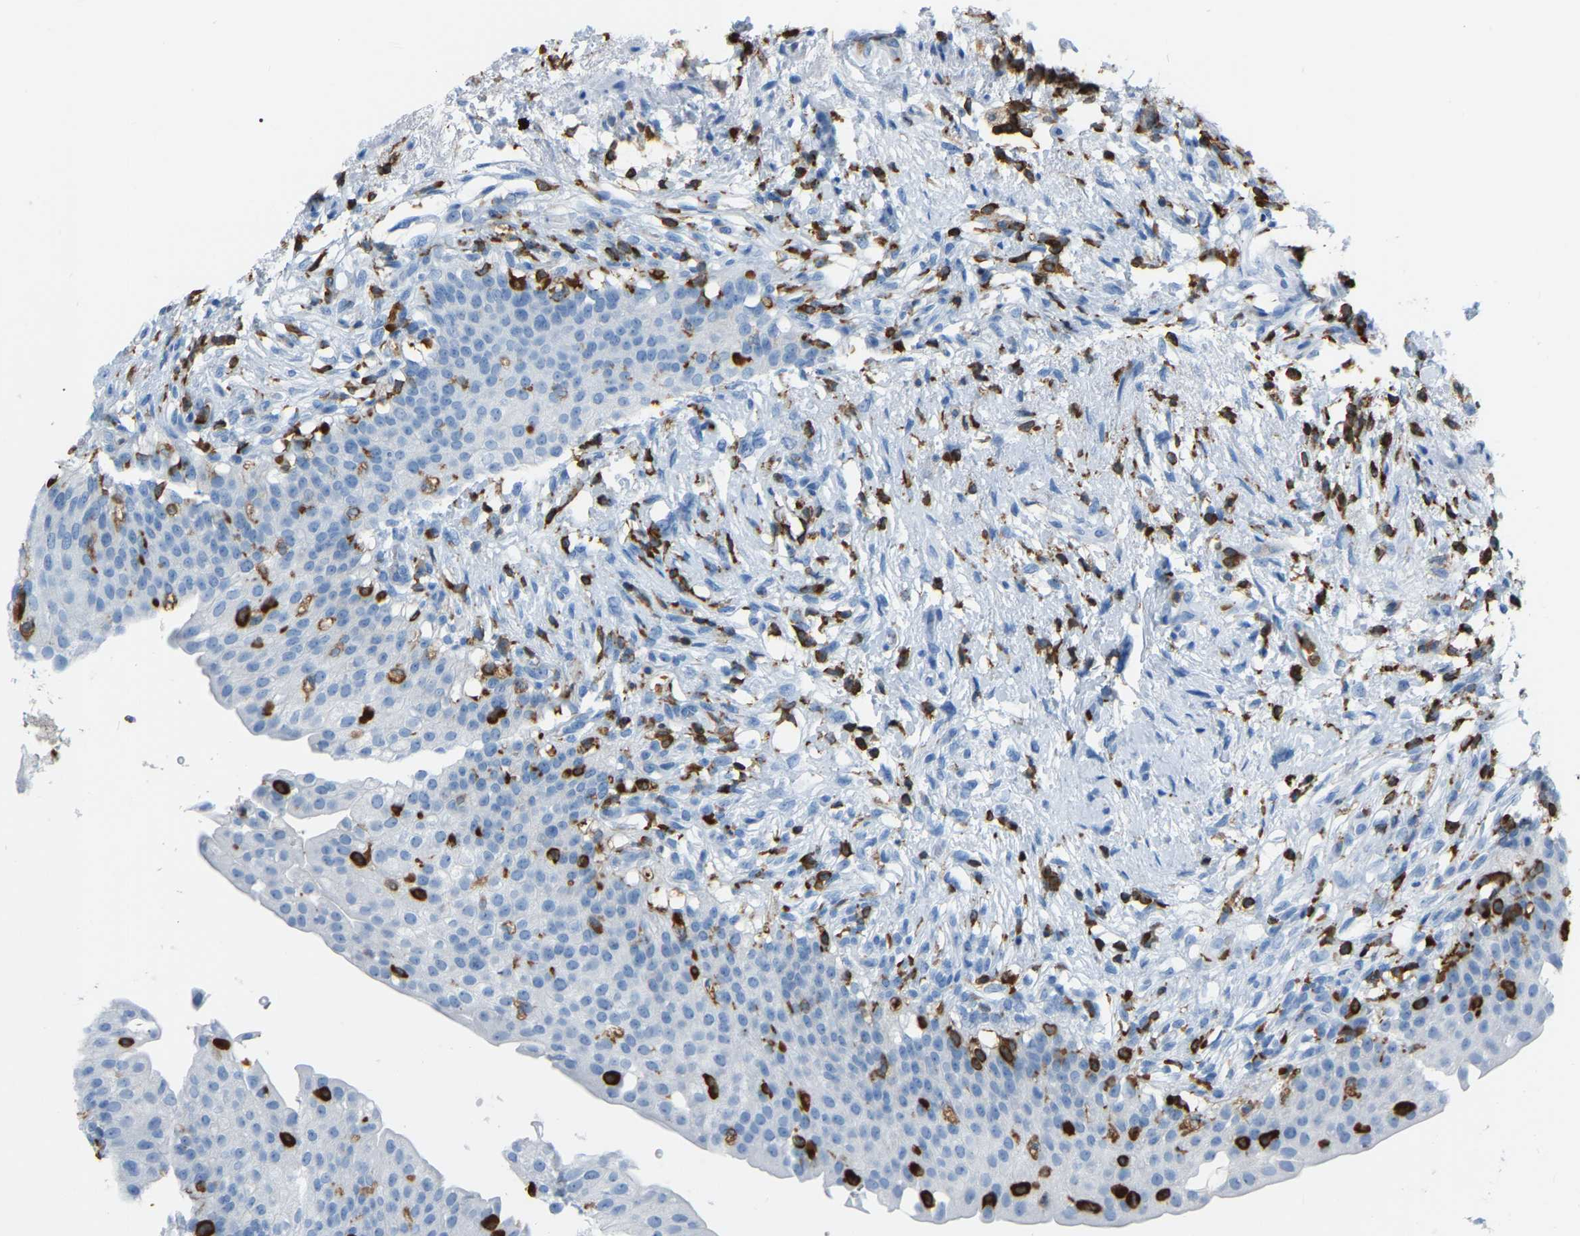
{"staining": {"intensity": "negative", "quantity": "none", "location": "none"}, "tissue": "urinary bladder", "cell_type": "Urothelial cells", "image_type": "normal", "snomed": [{"axis": "morphology", "description": "Normal tissue, NOS"}, {"axis": "topography", "description": "Urinary bladder"}], "caption": "DAB (3,3'-diaminobenzidine) immunohistochemical staining of unremarkable human urinary bladder shows no significant positivity in urothelial cells. (Immunohistochemistry (ihc), brightfield microscopy, high magnification).", "gene": "ARHGAP45", "patient": {"sex": "female", "age": 60}}